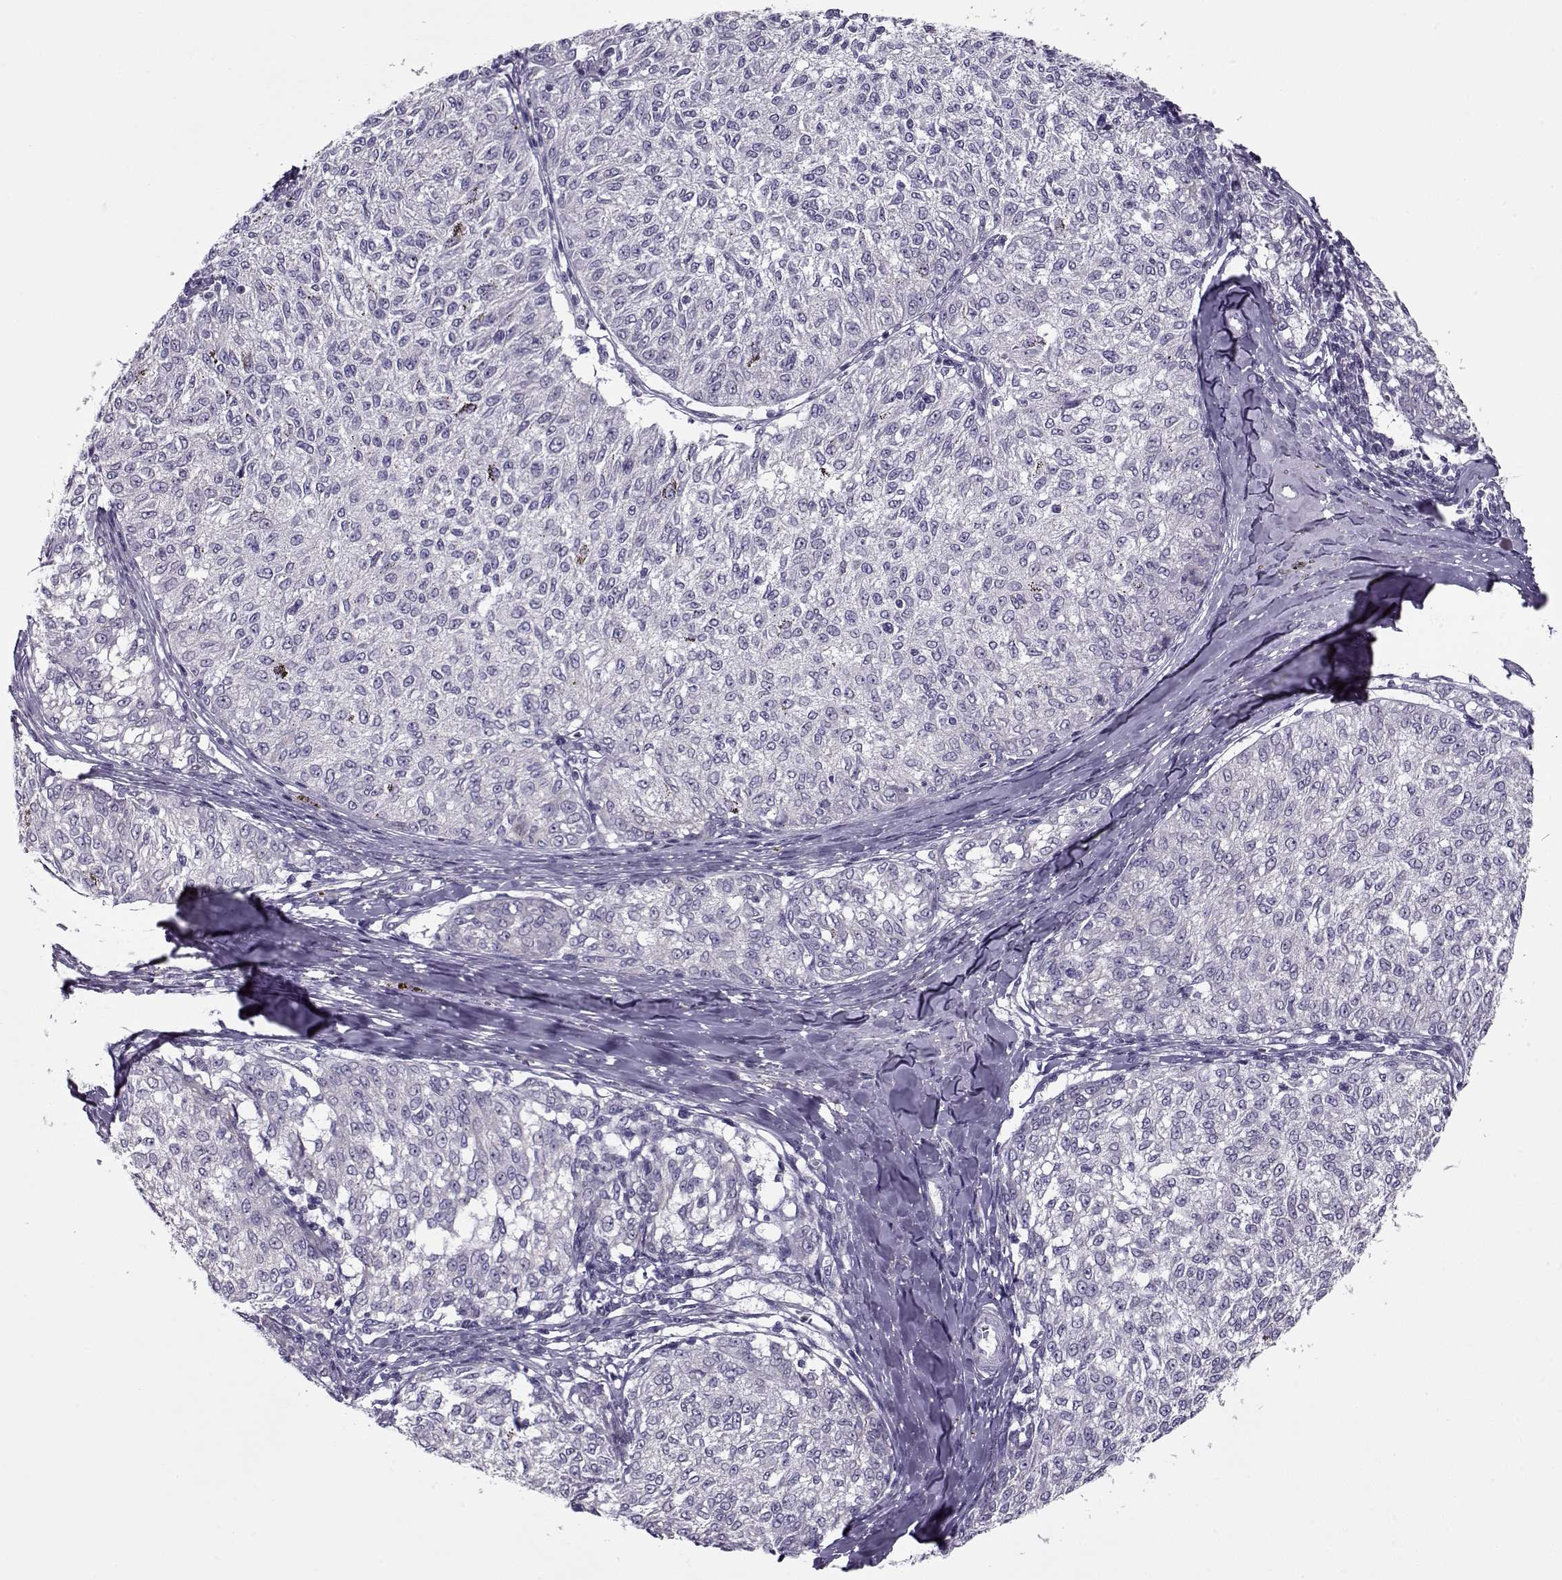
{"staining": {"intensity": "weak", "quantity": "<25%", "location": "cytoplasmic/membranous"}, "tissue": "melanoma", "cell_type": "Tumor cells", "image_type": "cancer", "snomed": [{"axis": "morphology", "description": "Malignant melanoma, NOS"}, {"axis": "topography", "description": "Skin"}], "caption": "Immunohistochemical staining of human malignant melanoma reveals no significant staining in tumor cells.", "gene": "PP2D1", "patient": {"sex": "female", "age": 72}}